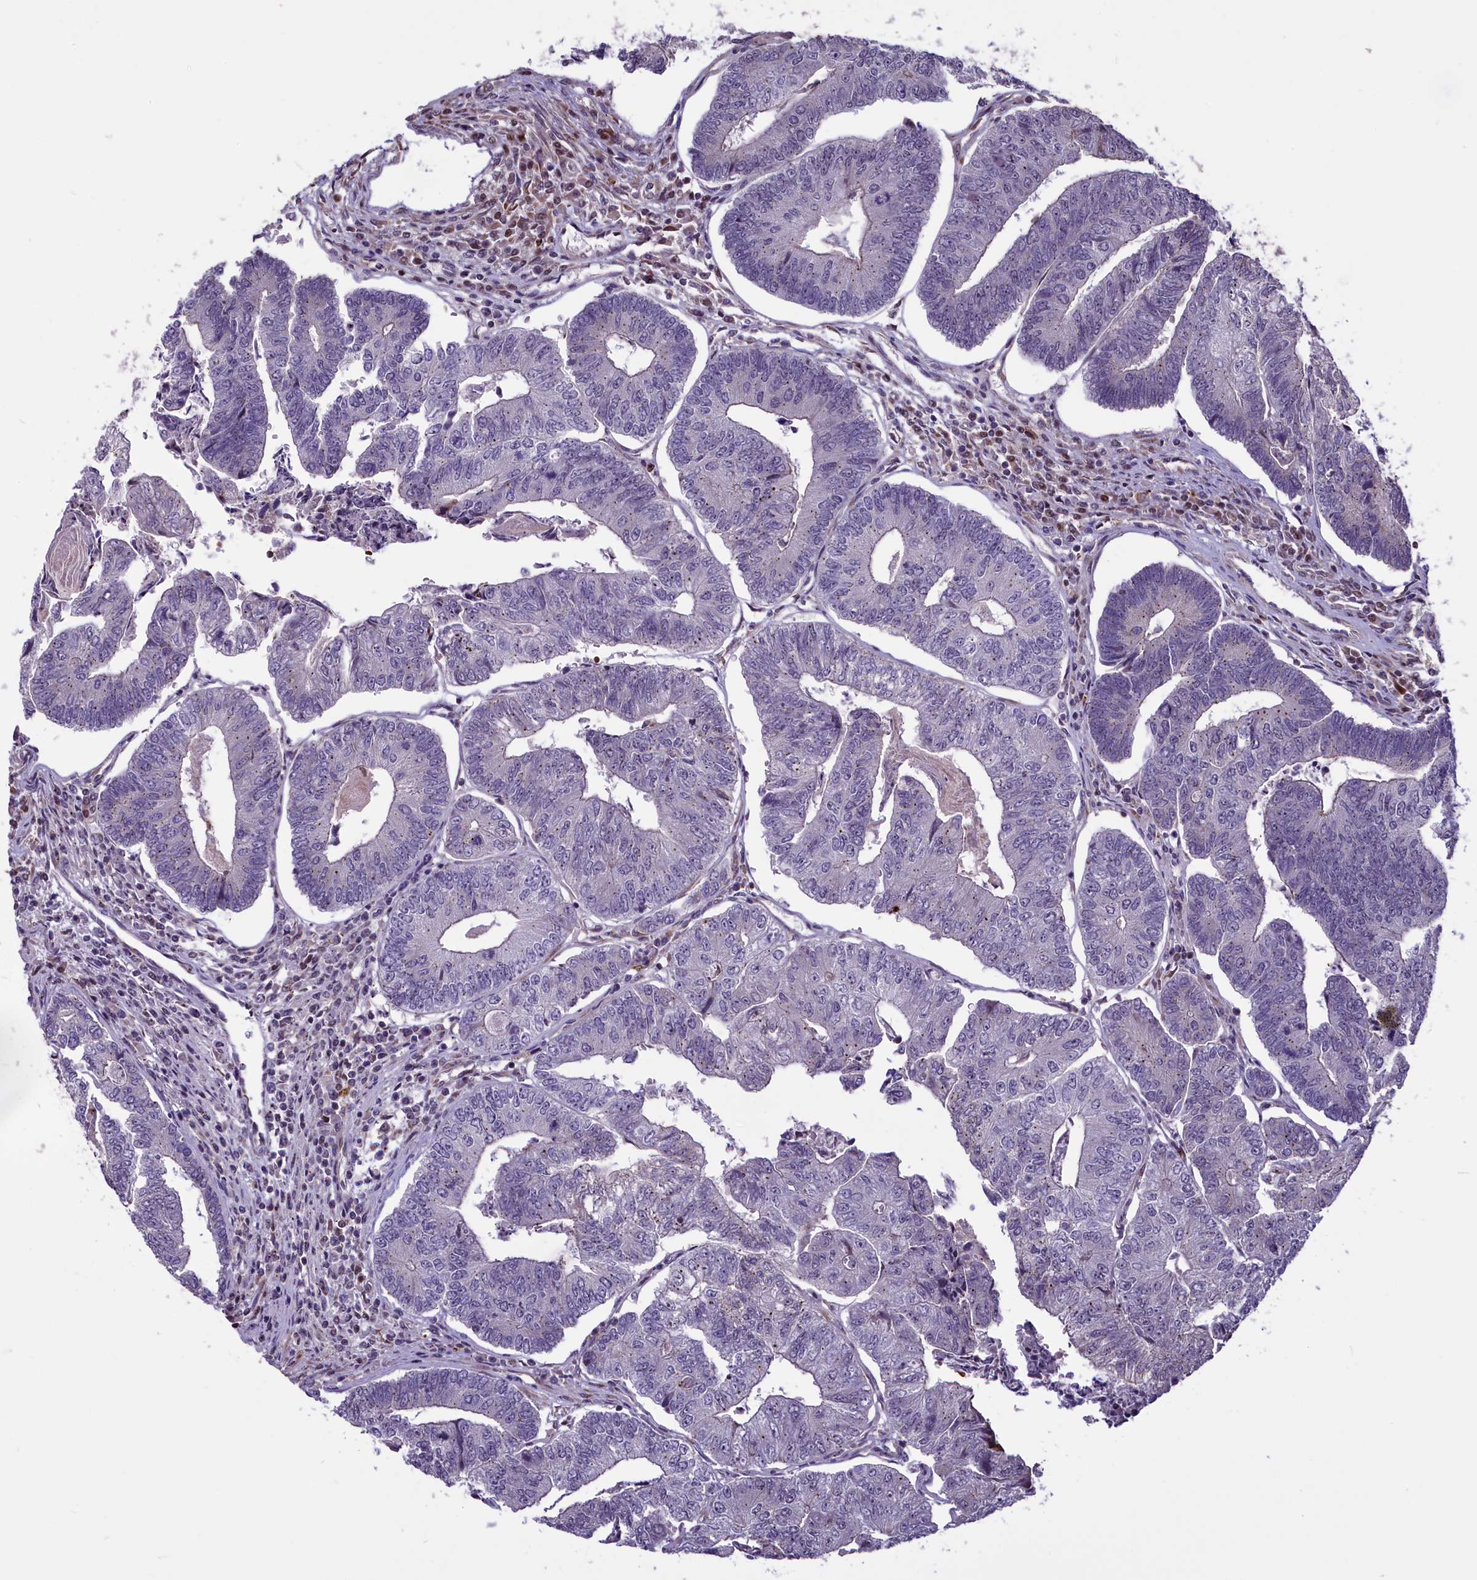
{"staining": {"intensity": "negative", "quantity": "none", "location": "none"}, "tissue": "colorectal cancer", "cell_type": "Tumor cells", "image_type": "cancer", "snomed": [{"axis": "morphology", "description": "Adenocarcinoma, NOS"}, {"axis": "topography", "description": "Colon"}], "caption": "This micrograph is of colorectal cancer (adenocarcinoma) stained with IHC to label a protein in brown with the nuclei are counter-stained blue. There is no positivity in tumor cells. The staining is performed using DAB brown chromogen with nuclei counter-stained in using hematoxylin.", "gene": "SHFL", "patient": {"sex": "female", "age": 67}}